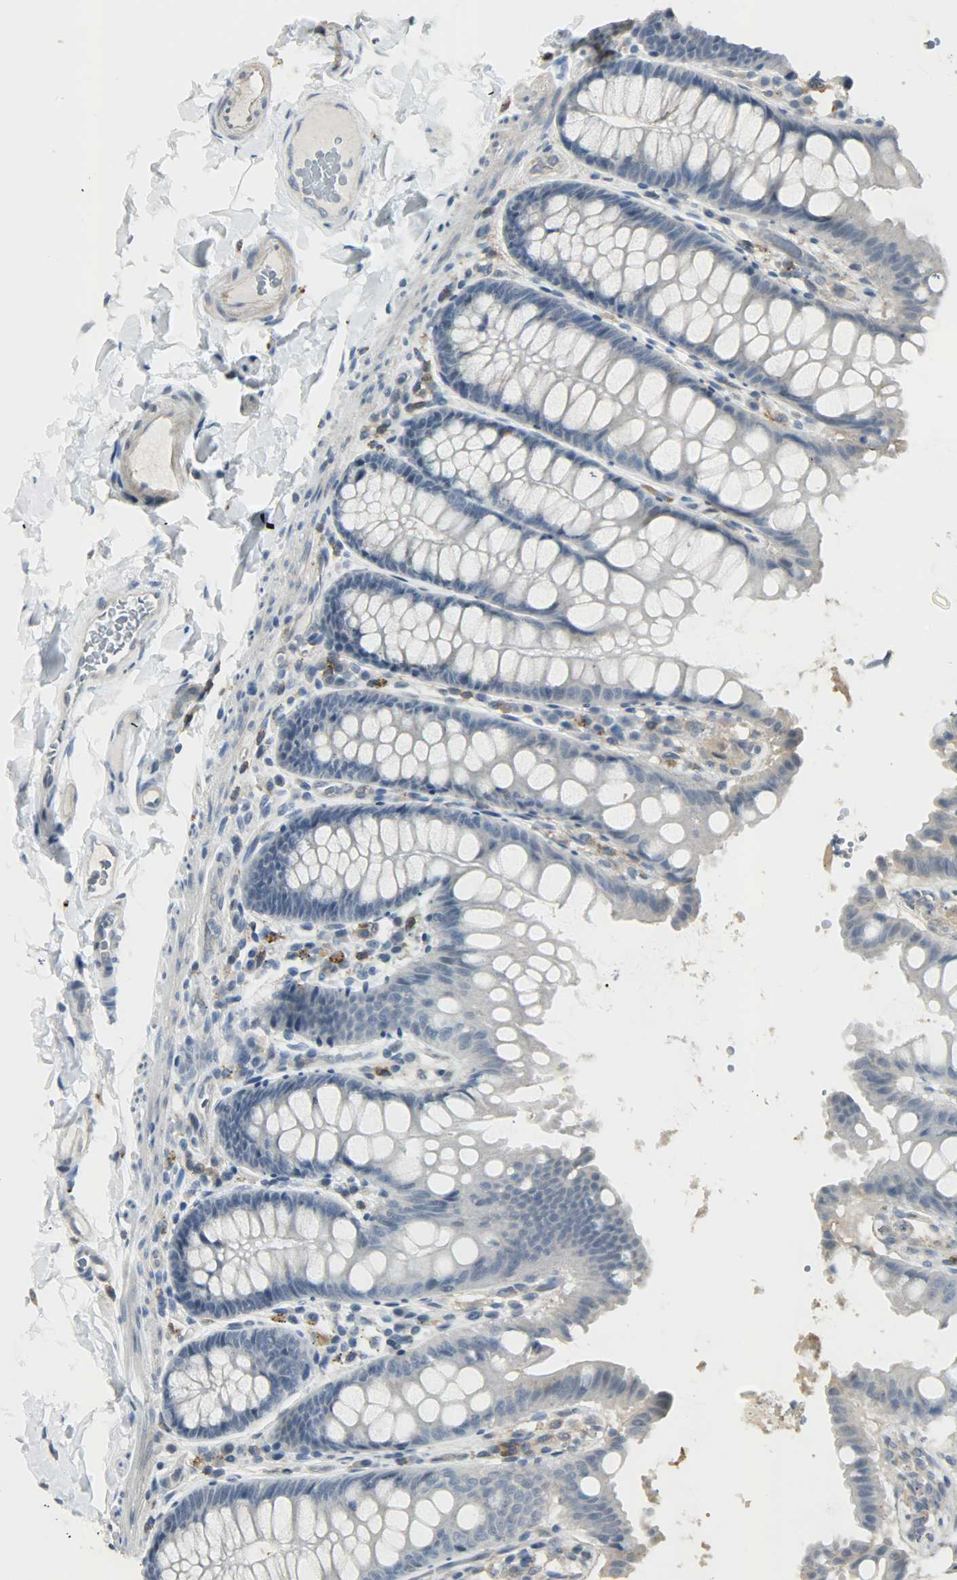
{"staining": {"intensity": "weak", "quantity": ">75%", "location": "cytoplasmic/membranous"}, "tissue": "colon", "cell_type": "Endothelial cells", "image_type": "normal", "snomed": [{"axis": "morphology", "description": "Normal tissue, NOS"}, {"axis": "topography", "description": "Colon"}], "caption": "A histopathology image showing weak cytoplasmic/membranous staining in about >75% of endothelial cells in normal colon, as visualized by brown immunohistochemical staining.", "gene": "CD4", "patient": {"sex": "female", "age": 61}}